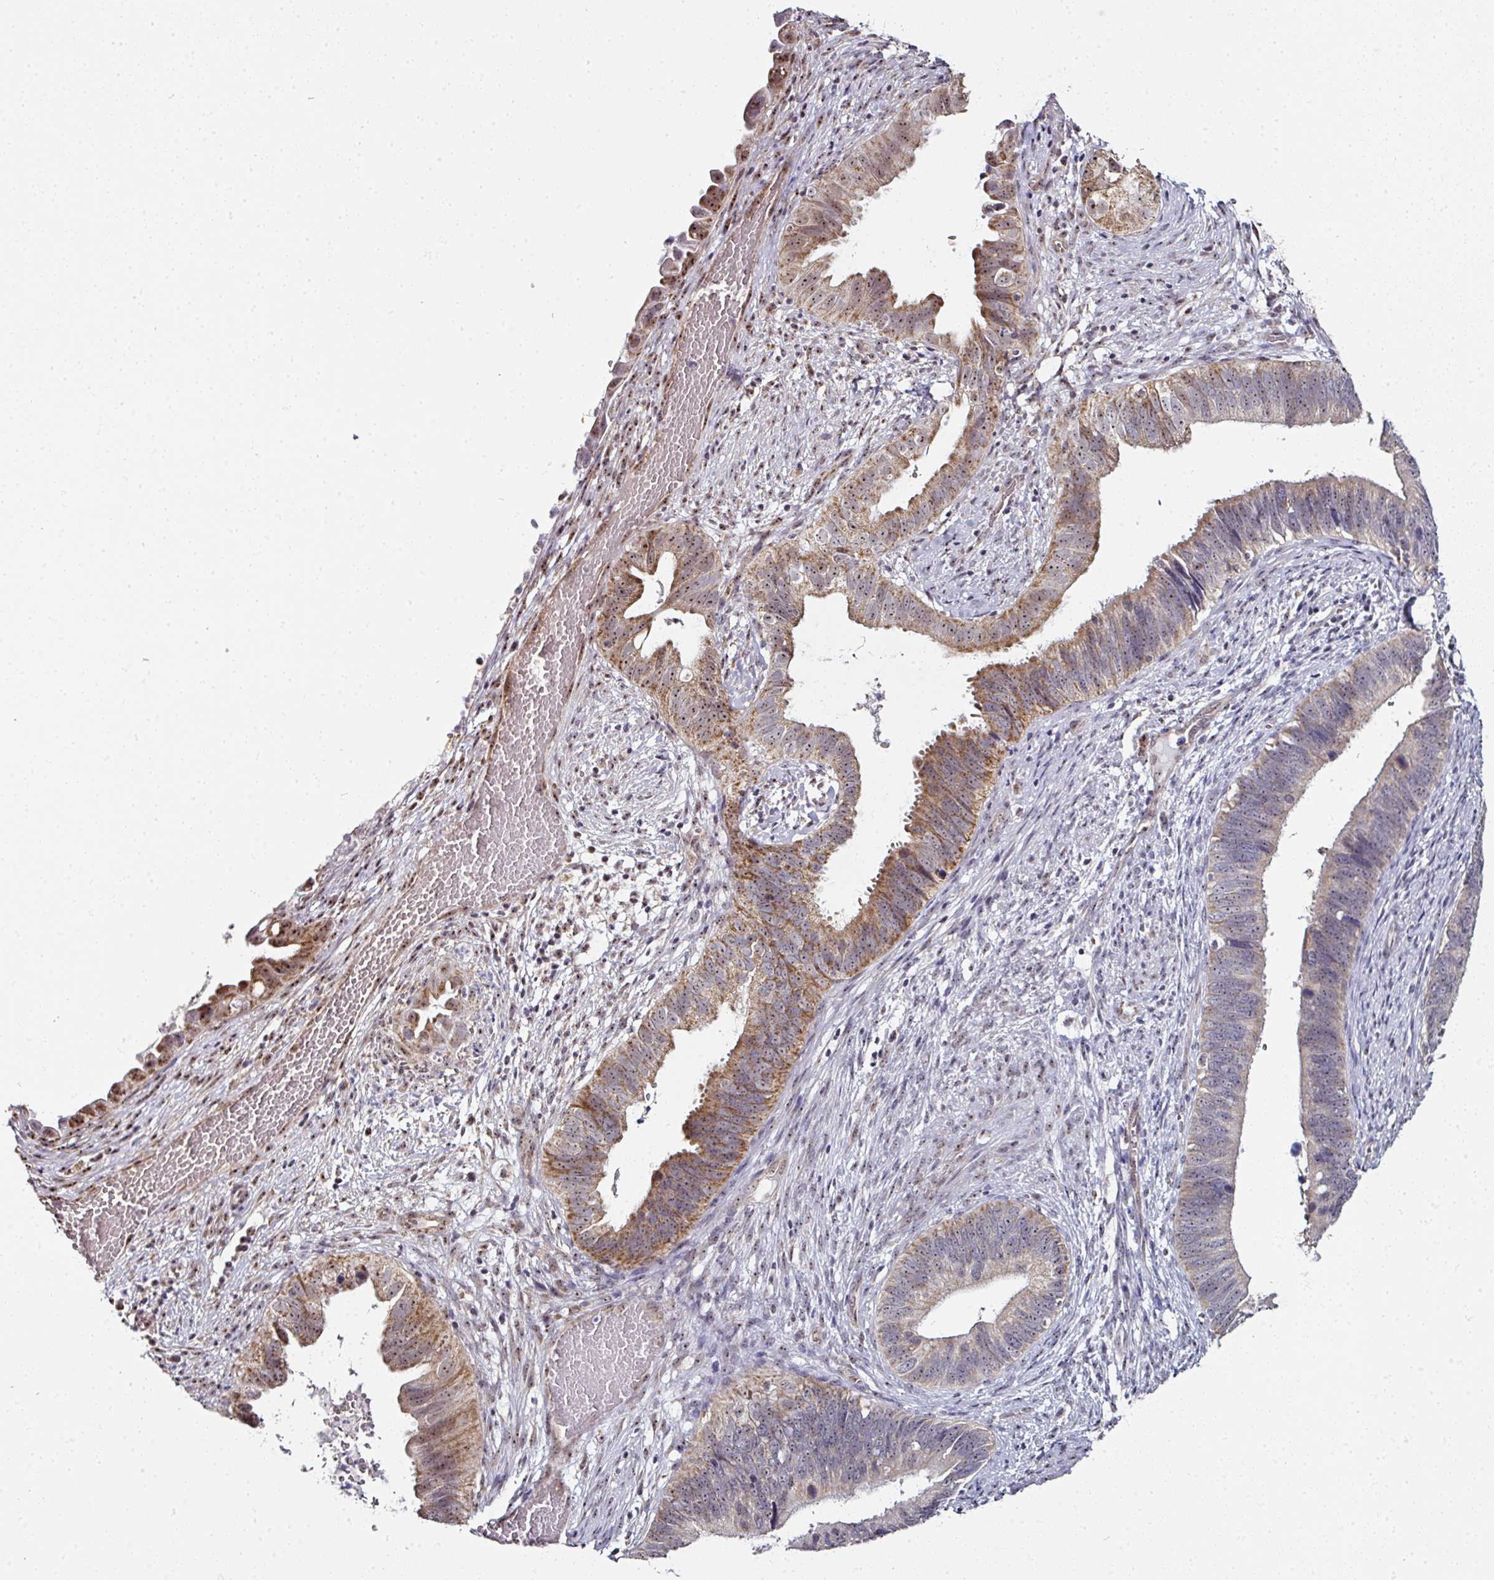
{"staining": {"intensity": "moderate", "quantity": ">75%", "location": "cytoplasmic/membranous,nuclear"}, "tissue": "cervical cancer", "cell_type": "Tumor cells", "image_type": "cancer", "snomed": [{"axis": "morphology", "description": "Adenocarcinoma, NOS"}, {"axis": "topography", "description": "Cervix"}], "caption": "This photomicrograph reveals IHC staining of cervical cancer (adenocarcinoma), with medium moderate cytoplasmic/membranous and nuclear positivity in about >75% of tumor cells.", "gene": "NACC2", "patient": {"sex": "female", "age": 42}}